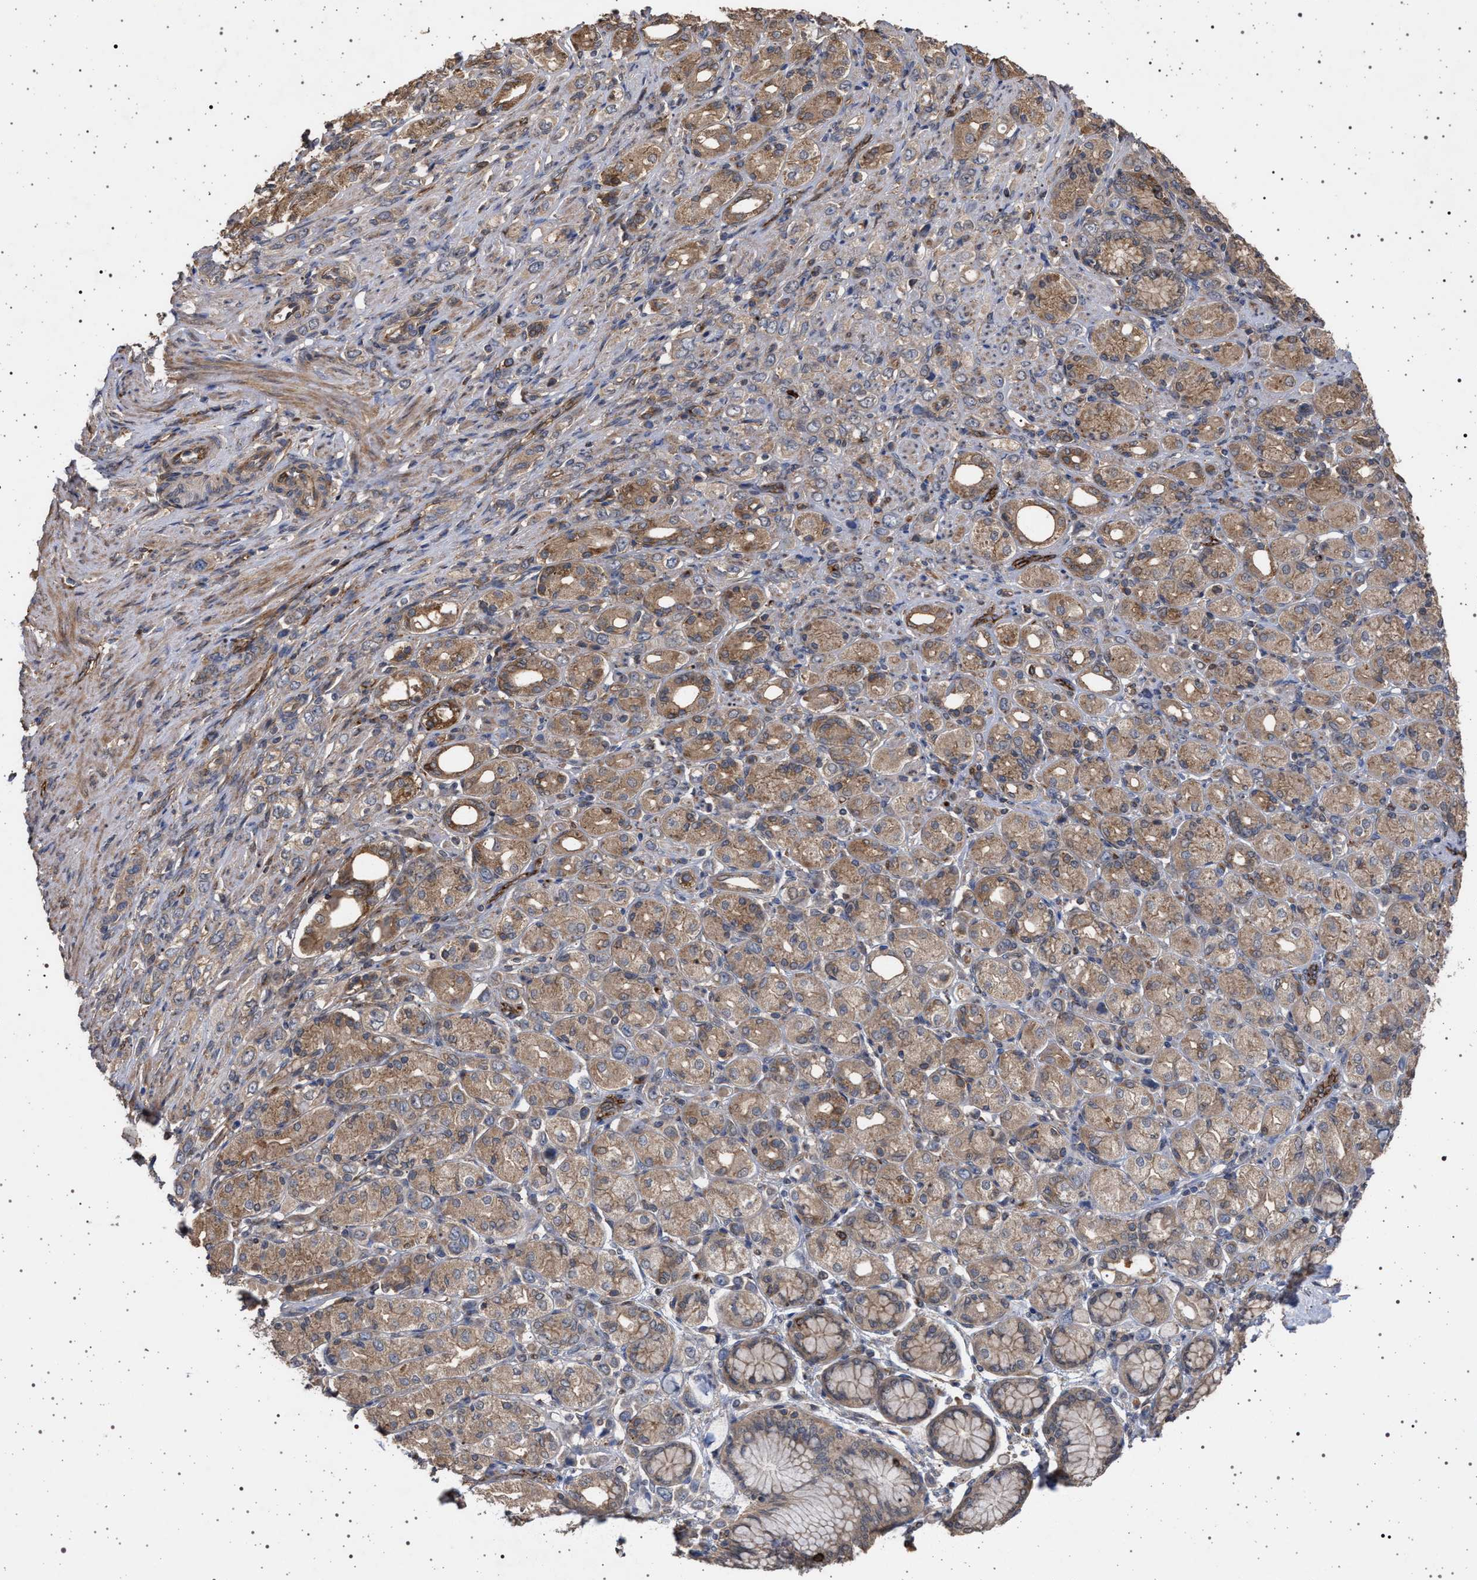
{"staining": {"intensity": "moderate", "quantity": ">75%", "location": "cytoplasmic/membranous"}, "tissue": "stomach cancer", "cell_type": "Tumor cells", "image_type": "cancer", "snomed": [{"axis": "morphology", "description": "Adenocarcinoma, NOS"}, {"axis": "topography", "description": "Stomach"}], "caption": "IHC histopathology image of human adenocarcinoma (stomach) stained for a protein (brown), which reveals medium levels of moderate cytoplasmic/membranous staining in approximately >75% of tumor cells.", "gene": "IFT20", "patient": {"sex": "female", "age": 65}}